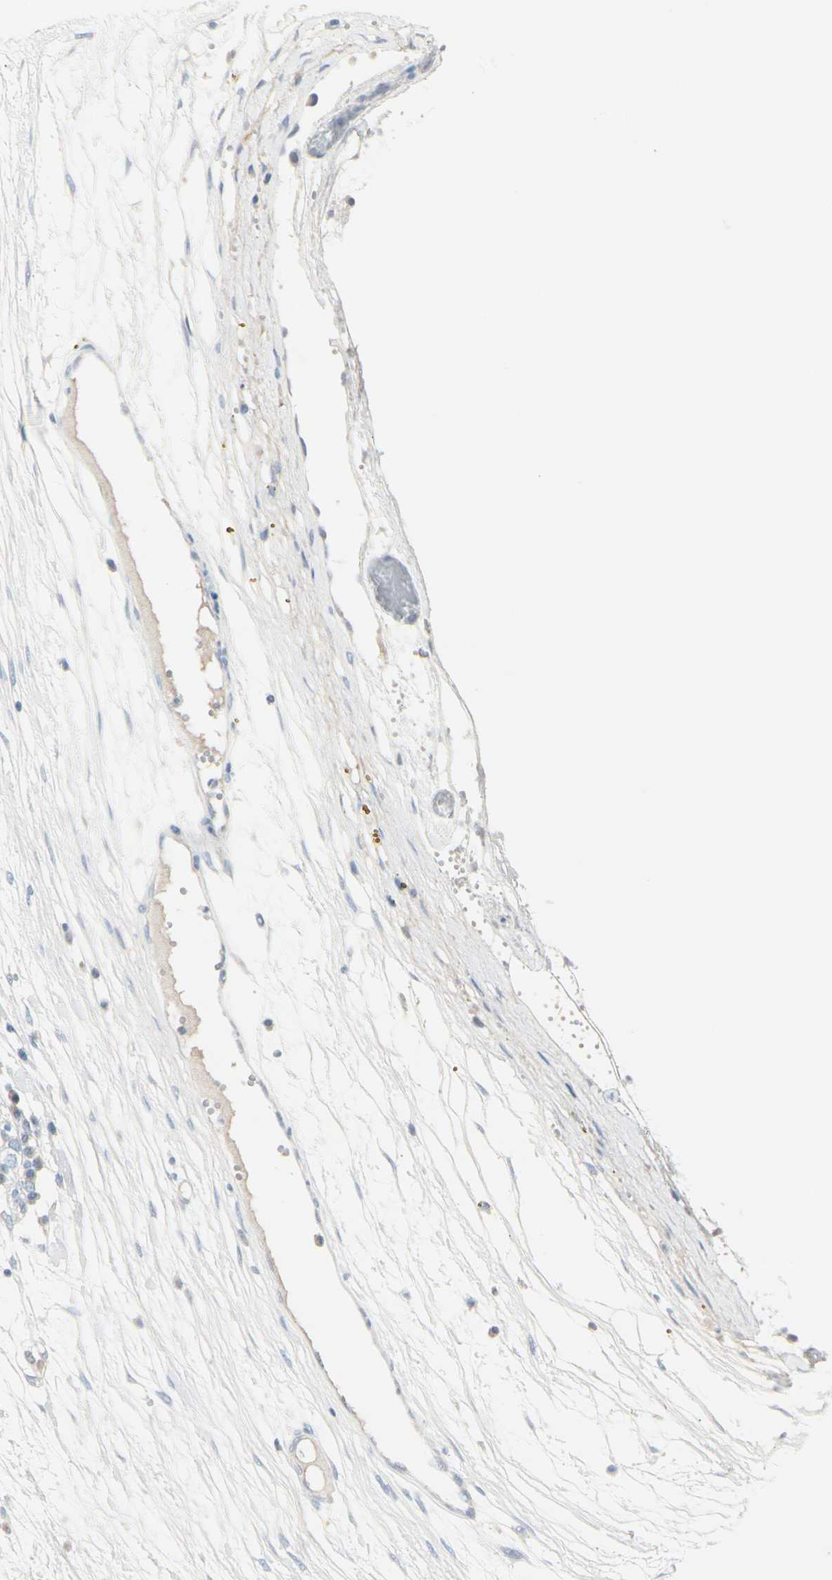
{"staining": {"intensity": "negative", "quantity": "none", "location": "none"}, "tissue": "ovarian cancer", "cell_type": "Tumor cells", "image_type": "cancer", "snomed": [{"axis": "morphology", "description": "Cystadenocarcinoma, serous, NOS"}, {"axis": "topography", "description": "Ovary"}], "caption": "This histopathology image is of serous cystadenocarcinoma (ovarian) stained with IHC to label a protein in brown with the nuclei are counter-stained blue. There is no expression in tumor cells. Nuclei are stained in blue.", "gene": "CDHR5", "patient": {"sex": "female", "age": 71}}